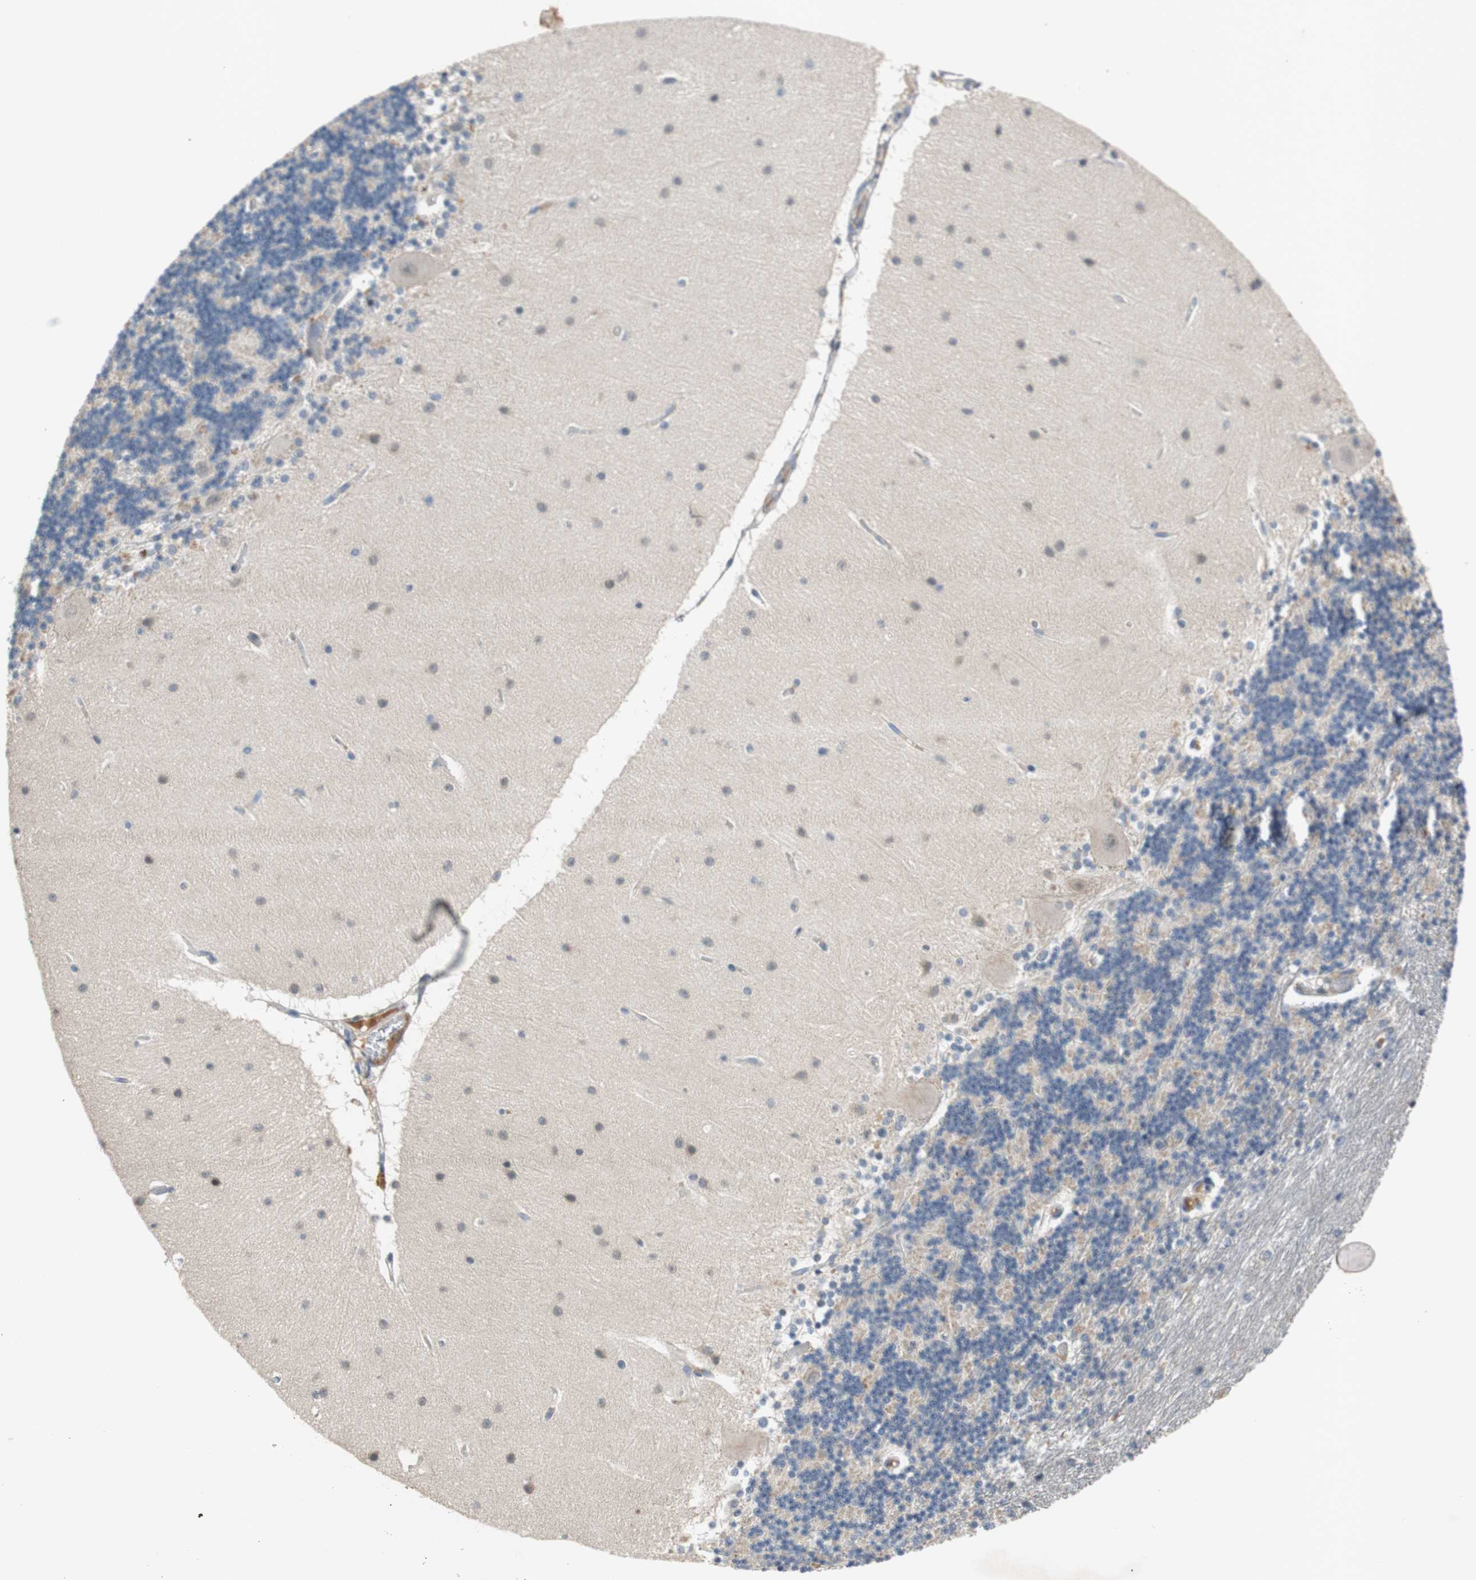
{"staining": {"intensity": "negative", "quantity": "none", "location": "none"}, "tissue": "cerebellum", "cell_type": "Cells in granular layer", "image_type": "normal", "snomed": [{"axis": "morphology", "description": "Normal tissue, NOS"}, {"axis": "topography", "description": "Cerebellum"}], "caption": "DAB immunohistochemical staining of benign human cerebellum displays no significant staining in cells in granular layer.", "gene": "COL12A1", "patient": {"sex": "female", "age": 54}}